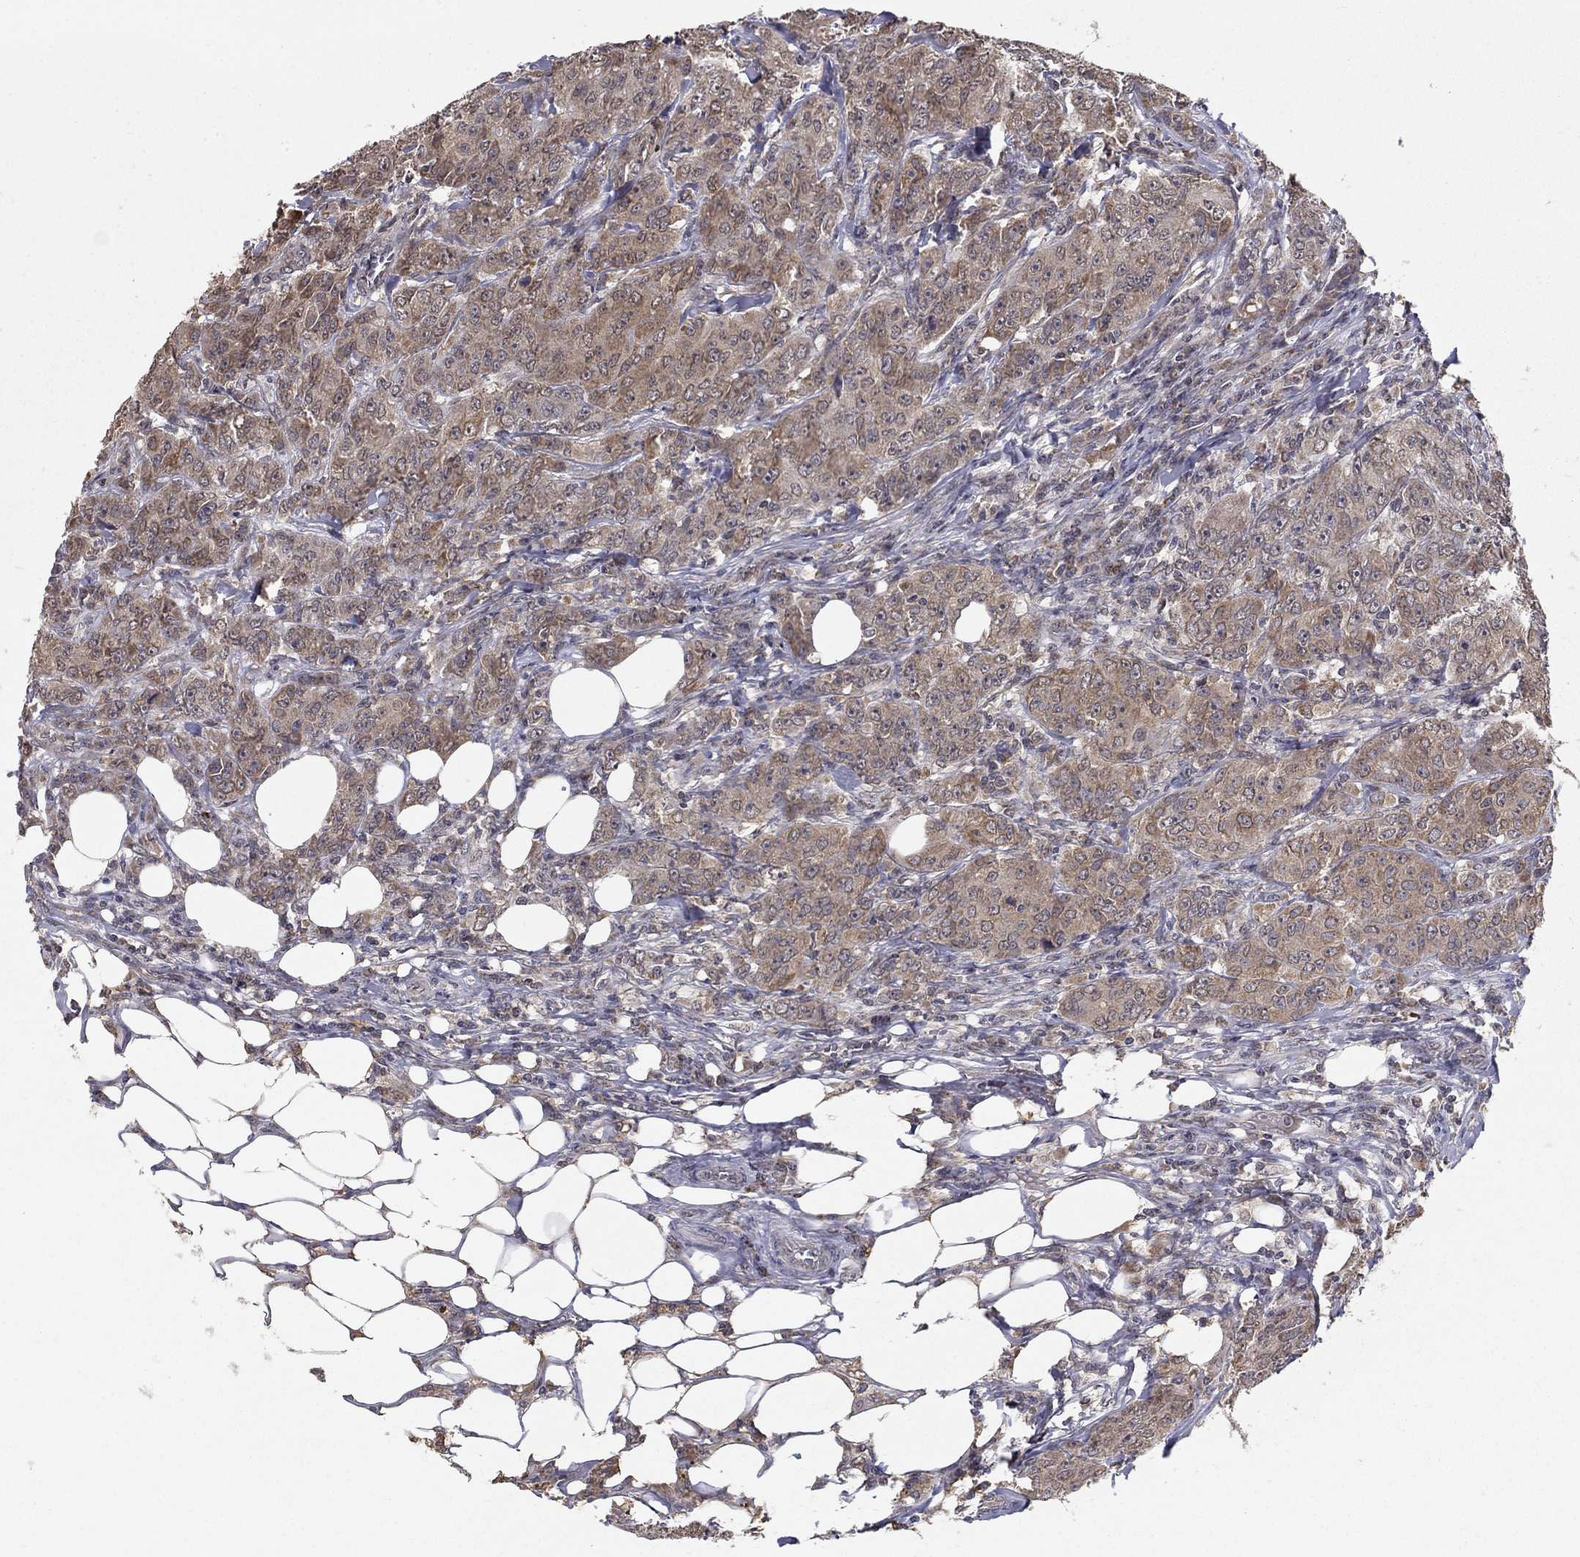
{"staining": {"intensity": "weak", "quantity": ">75%", "location": "cytoplasmic/membranous"}, "tissue": "breast cancer", "cell_type": "Tumor cells", "image_type": "cancer", "snomed": [{"axis": "morphology", "description": "Duct carcinoma"}, {"axis": "topography", "description": "Breast"}], "caption": "Immunohistochemical staining of human breast infiltrating ductal carcinoma displays low levels of weak cytoplasmic/membranous protein positivity in about >75% of tumor cells.", "gene": "SLC2A13", "patient": {"sex": "female", "age": 43}}